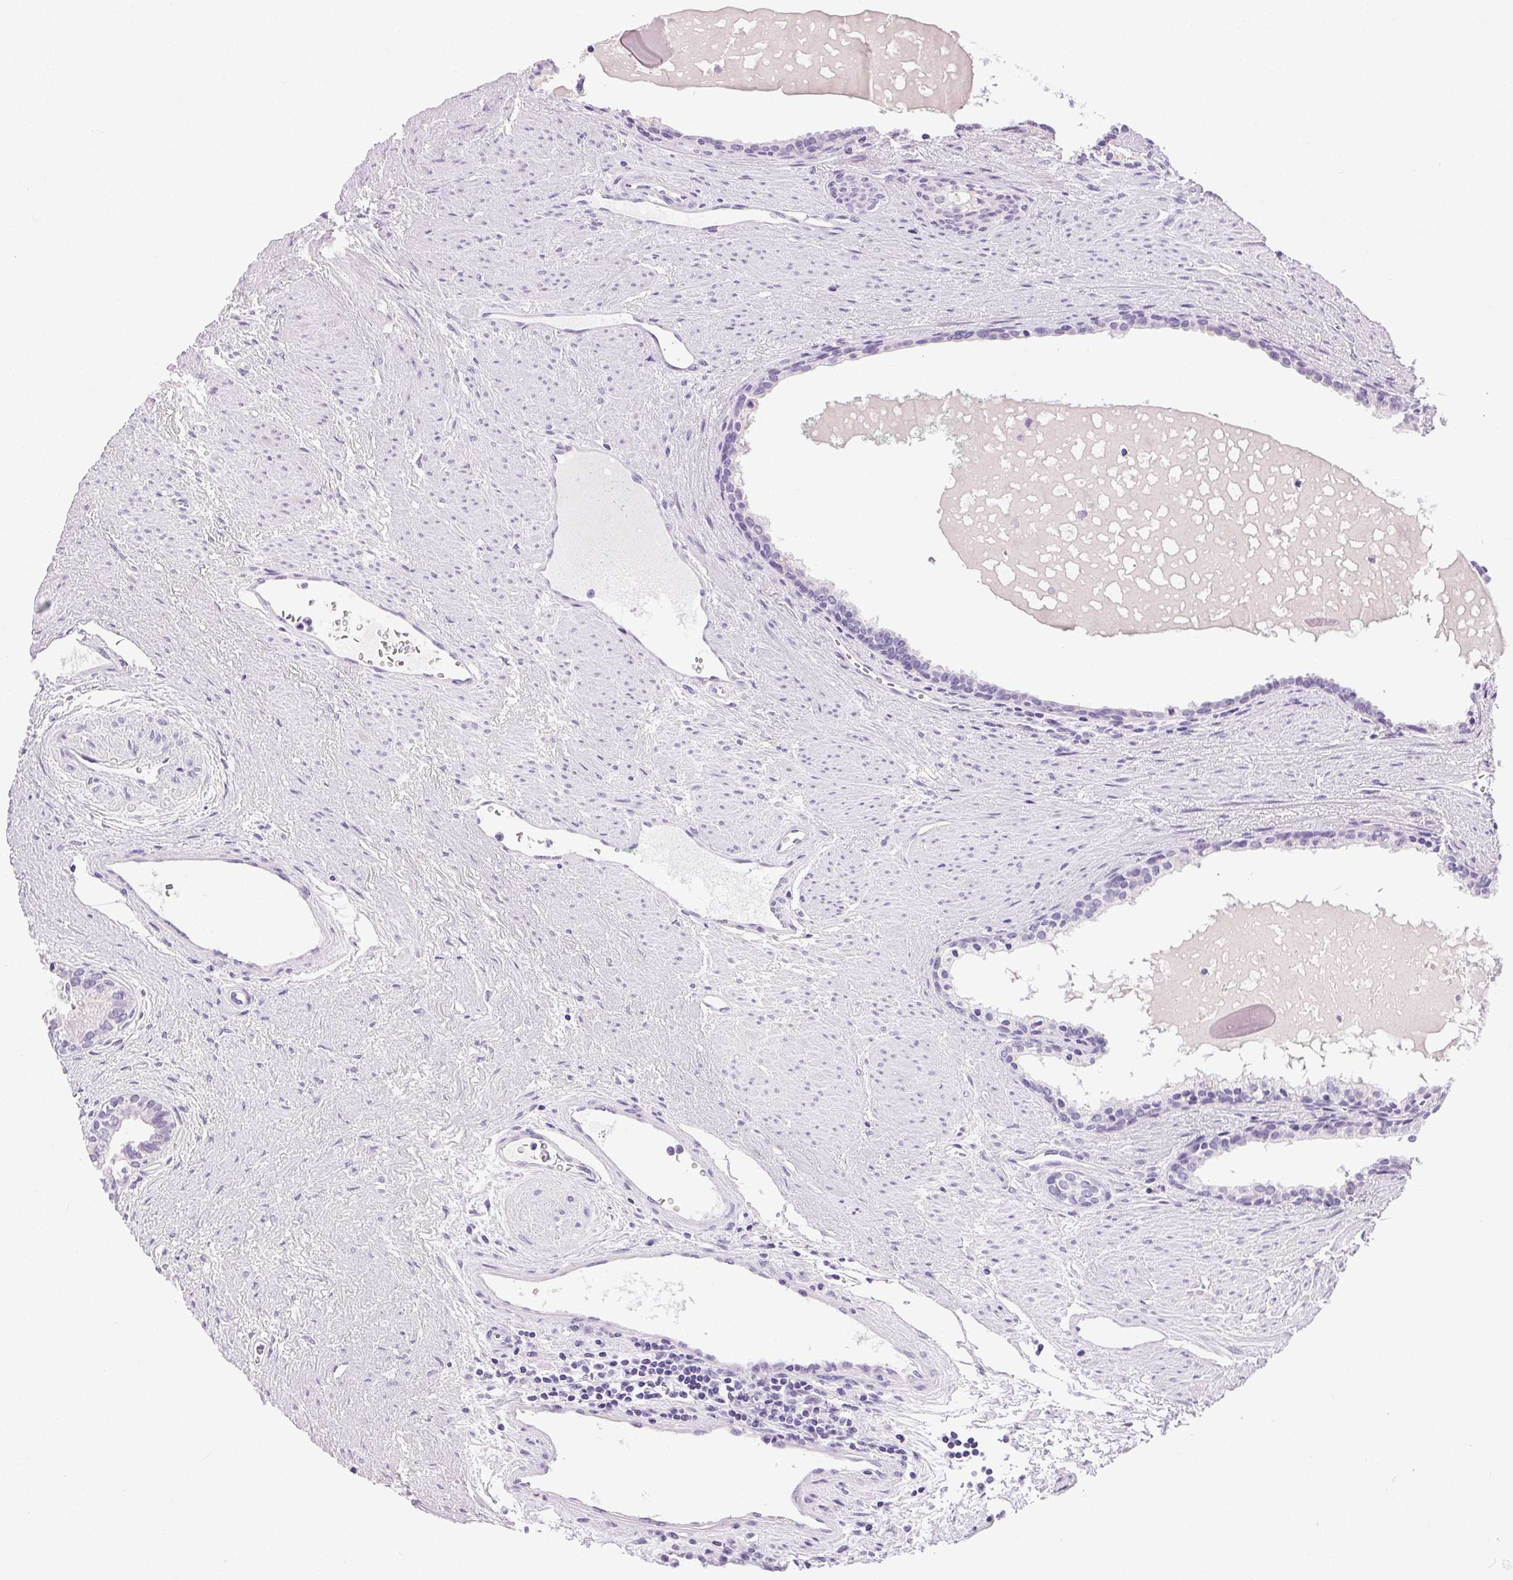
{"staining": {"intensity": "negative", "quantity": "none", "location": "none"}, "tissue": "prostate cancer", "cell_type": "Tumor cells", "image_type": "cancer", "snomed": [{"axis": "morphology", "description": "Adenocarcinoma, High grade"}, {"axis": "topography", "description": "Prostate"}], "caption": "This is an immunohistochemistry image of human prostate cancer (high-grade adenocarcinoma). There is no expression in tumor cells.", "gene": "C20orf85", "patient": {"sex": "male", "age": 68}}